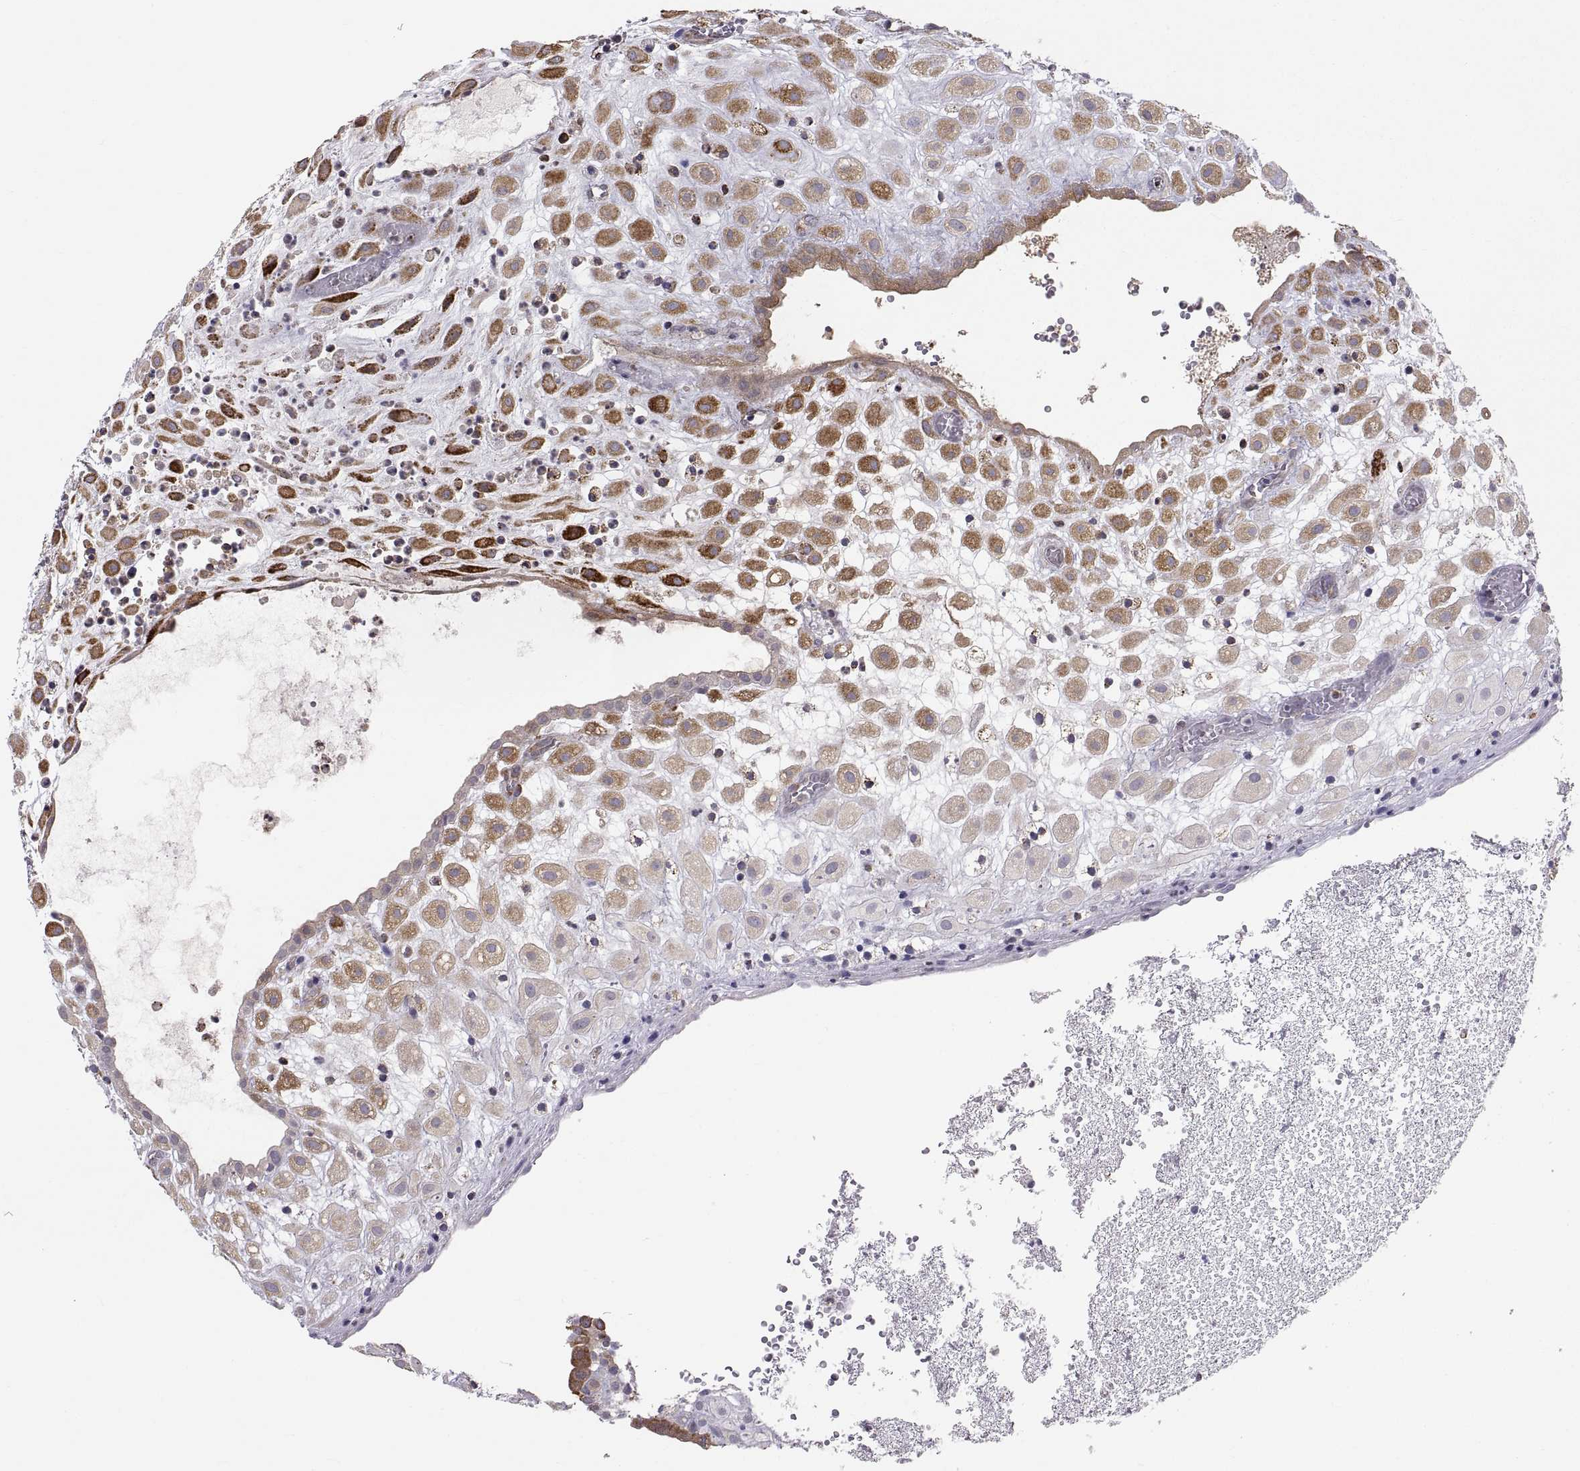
{"staining": {"intensity": "strong", "quantity": "25%-75%", "location": "cytoplasmic/membranous"}, "tissue": "placenta", "cell_type": "Decidual cells", "image_type": "normal", "snomed": [{"axis": "morphology", "description": "Normal tissue, NOS"}, {"axis": "topography", "description": "Placenta"}], "caption": "Placenta was stained to show a protein in brown. There is high levels of strong cytoplasmic/membranous positivity in approximately 25%-75% of decidual cells. (brown staining indicates protein expression, while blue staining denotes nuclei).", "gene": "ERO1A", "patient": {"sex": "female", "age": 24}}